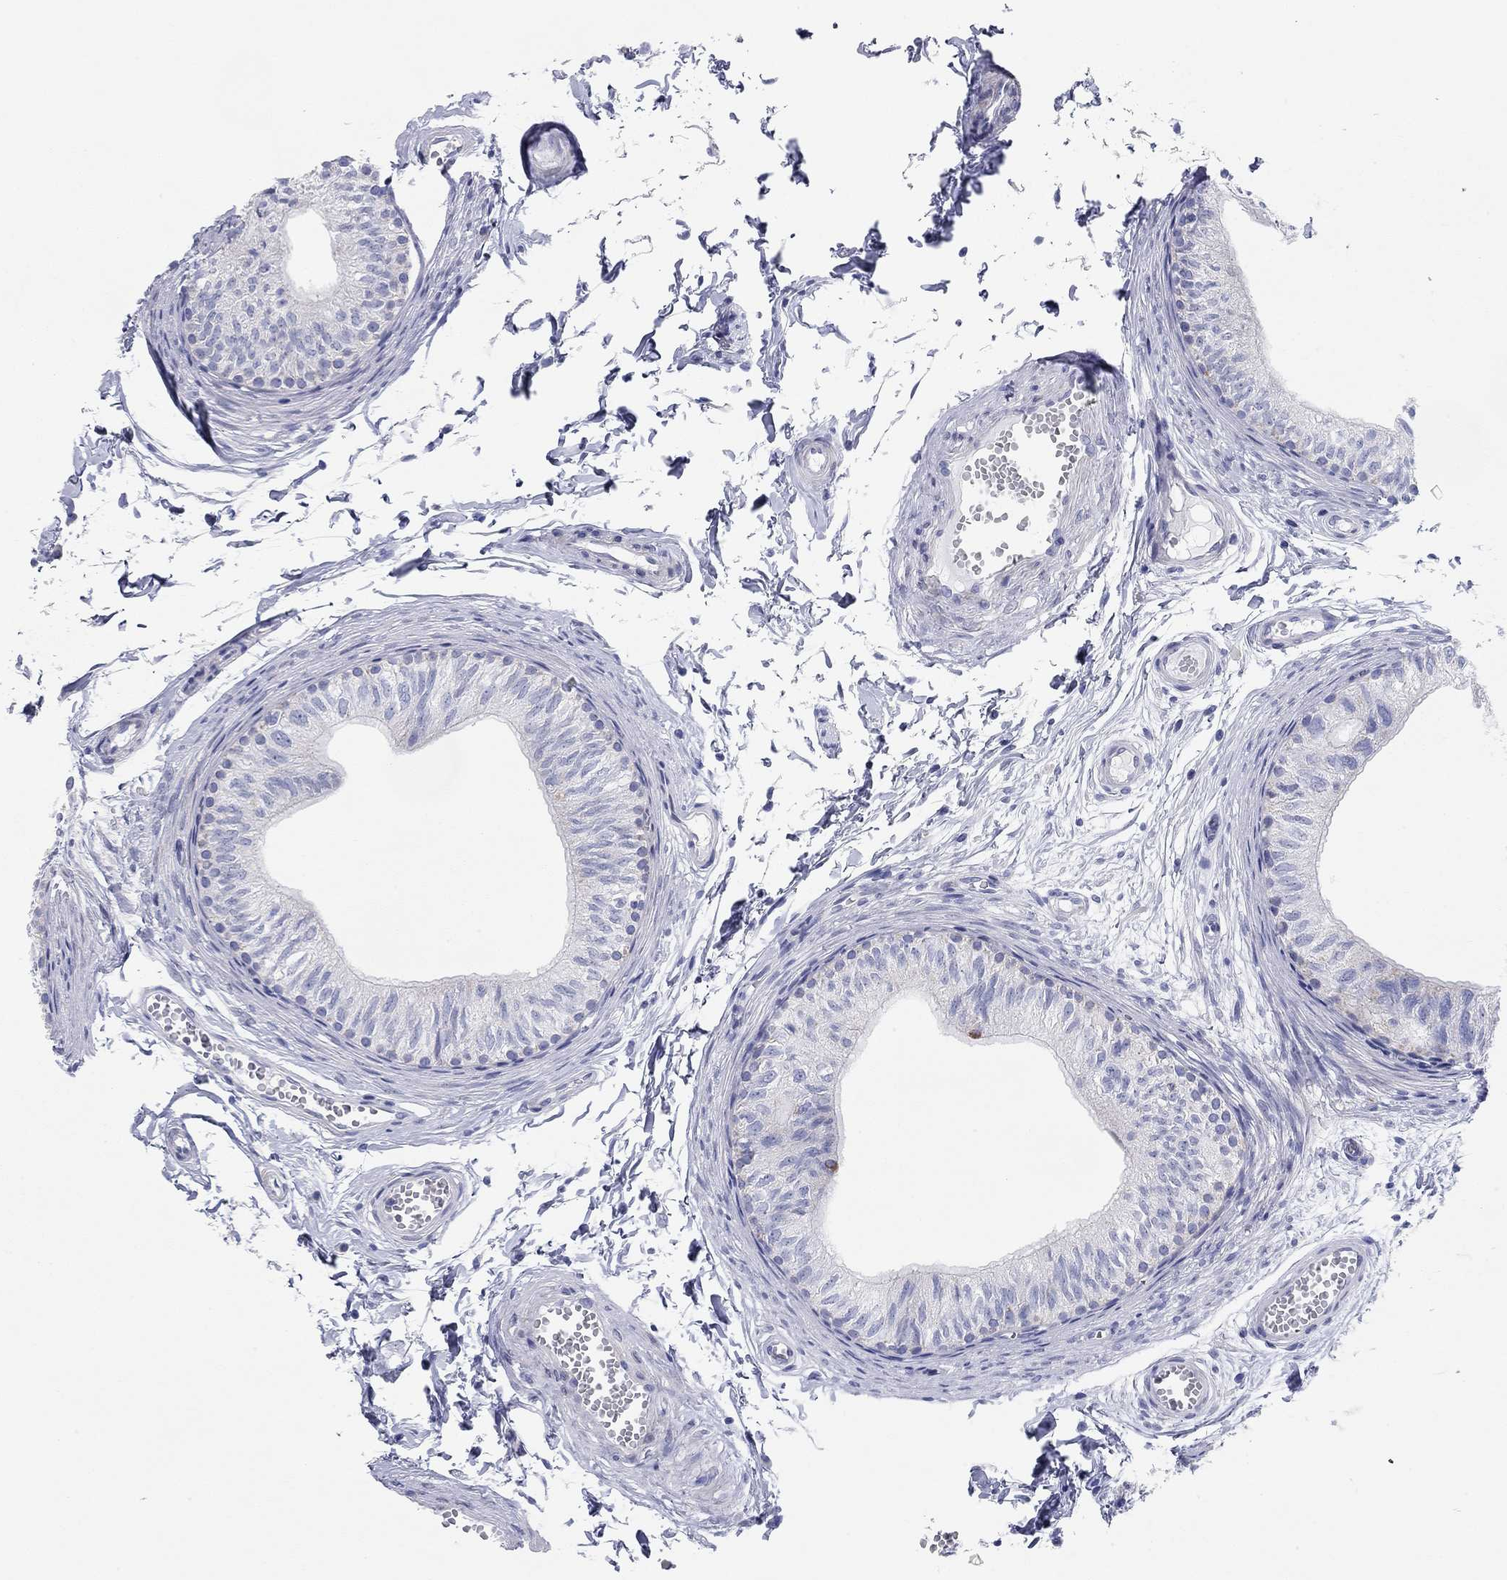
{"staining": {"intensity": "moderate", "quantity": "<25%", "location": "cytoplasmic/membranous"}, "tissue": "epididymis", "cell_type": "Glandular cells", "image_type": "normal", "snomed": [{"axis": "morphology", "description": "Normal tissue, NOS"}, {"axis": "topography", "description": "Epididymis"}], "caption": "Protein expression analysis of normal human epididymis reveals moderate cytoplasmic/membranous staining in about <25% of glandular cells.", "gene": "CHI3L2", "patient": {"sex": "male", "age": 22}}